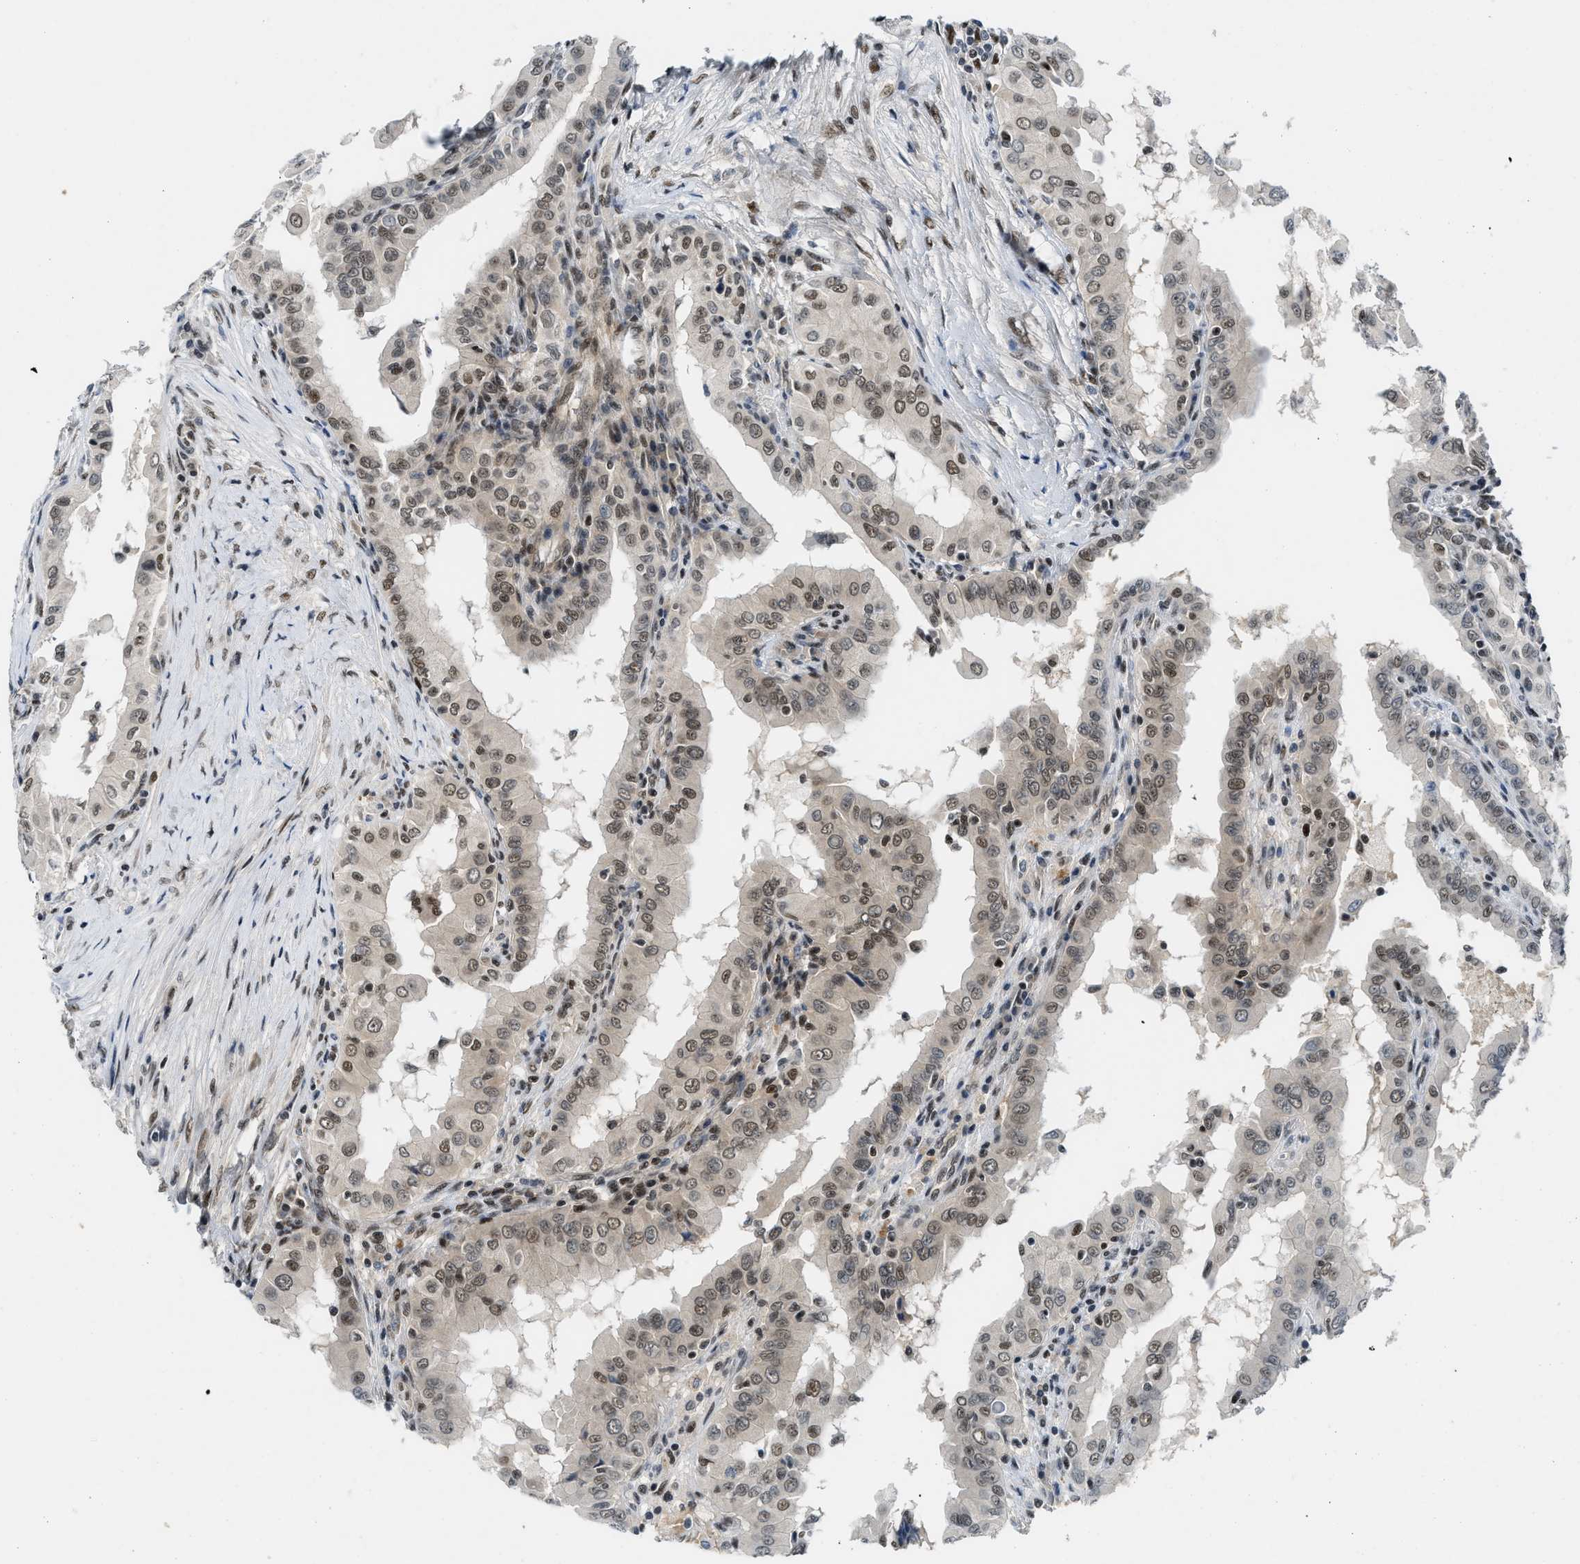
{"staining": {"intensity": "moderate", "quantity": ">75%", "location": "cytoplasmic/membranous,nuclear"}, "tissue": "thyroid cancer", "cell_type": "Tumor cells", "image_type": "cancer", "snomed": [{"axis": "morphology", "description": "Papillary adenocarcinoma, NOS"}, {"axis": "topography", "description": "Thyroid gland"}], "caption": "Immunohistochemistry (DAB (3,3'-diaminobenzidine)) staining of human thyroid cancer (papillary adenocarcinoma) exhibits moderate cytoplasmic/membranous and nuclear protein expression in approximately >75% of tumor cells.", "gene": "NCOA1", "patient": {"sex": "male", "age": 33}}